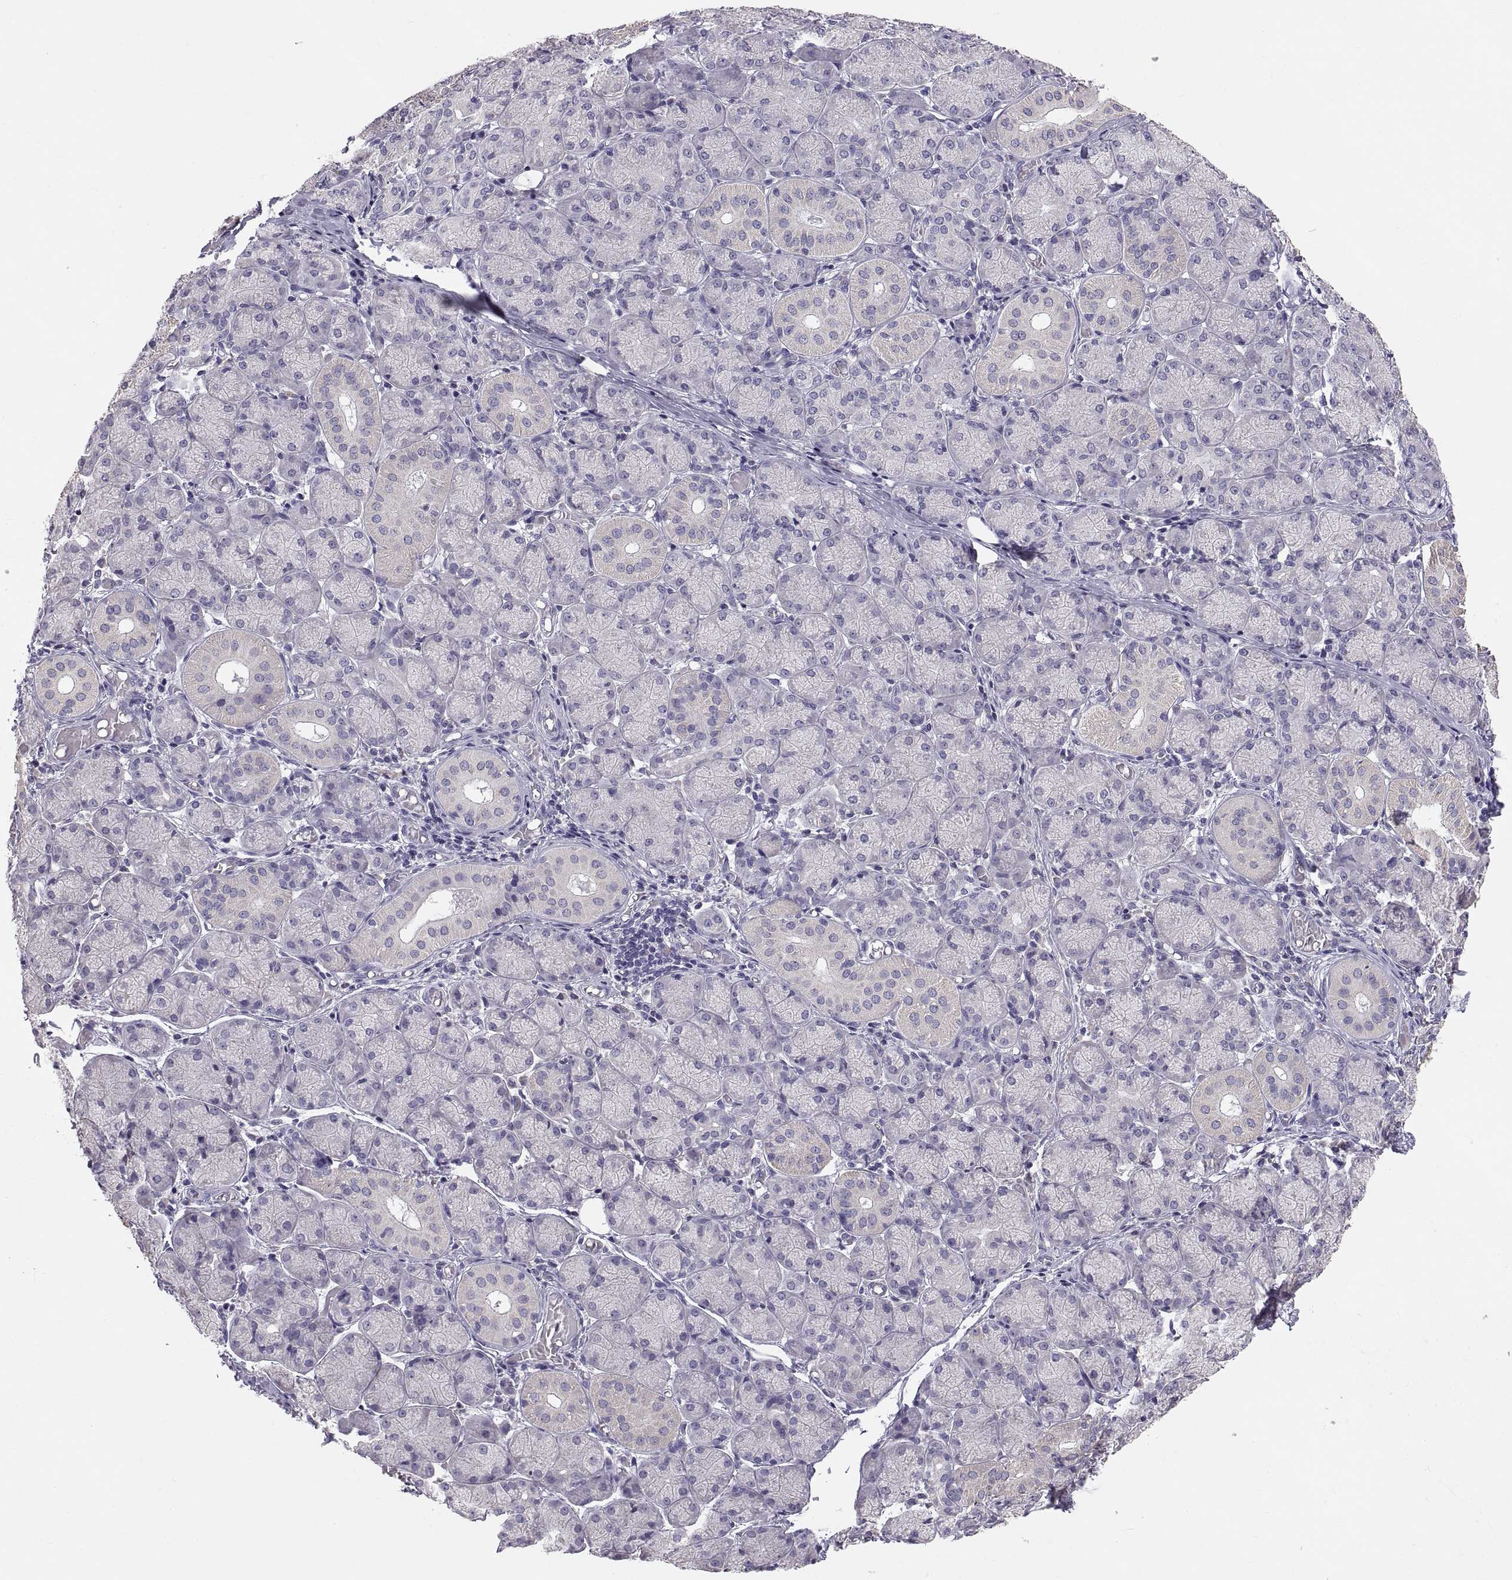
{"staining": {"intensity": "negative", "quantity": "none", "location": "none"}, "tissue": "salivary gland", "cell_type": "Glandular cells", "image_type": "normal", "snomed": [{"axis": "morphology", "description": "Normal tissue, NOS"}, {"axis": "topography", "description": "Salivary gland"}, {"axis": "topography", "description": "Peripheral nerve tissue"}], "caption": "Salivary gland stained for a protein using immunohistochemistry exhibits no staining glandular cells.", "gene": "TNNC1", "patient": {"sex": "female", "age": 24}}